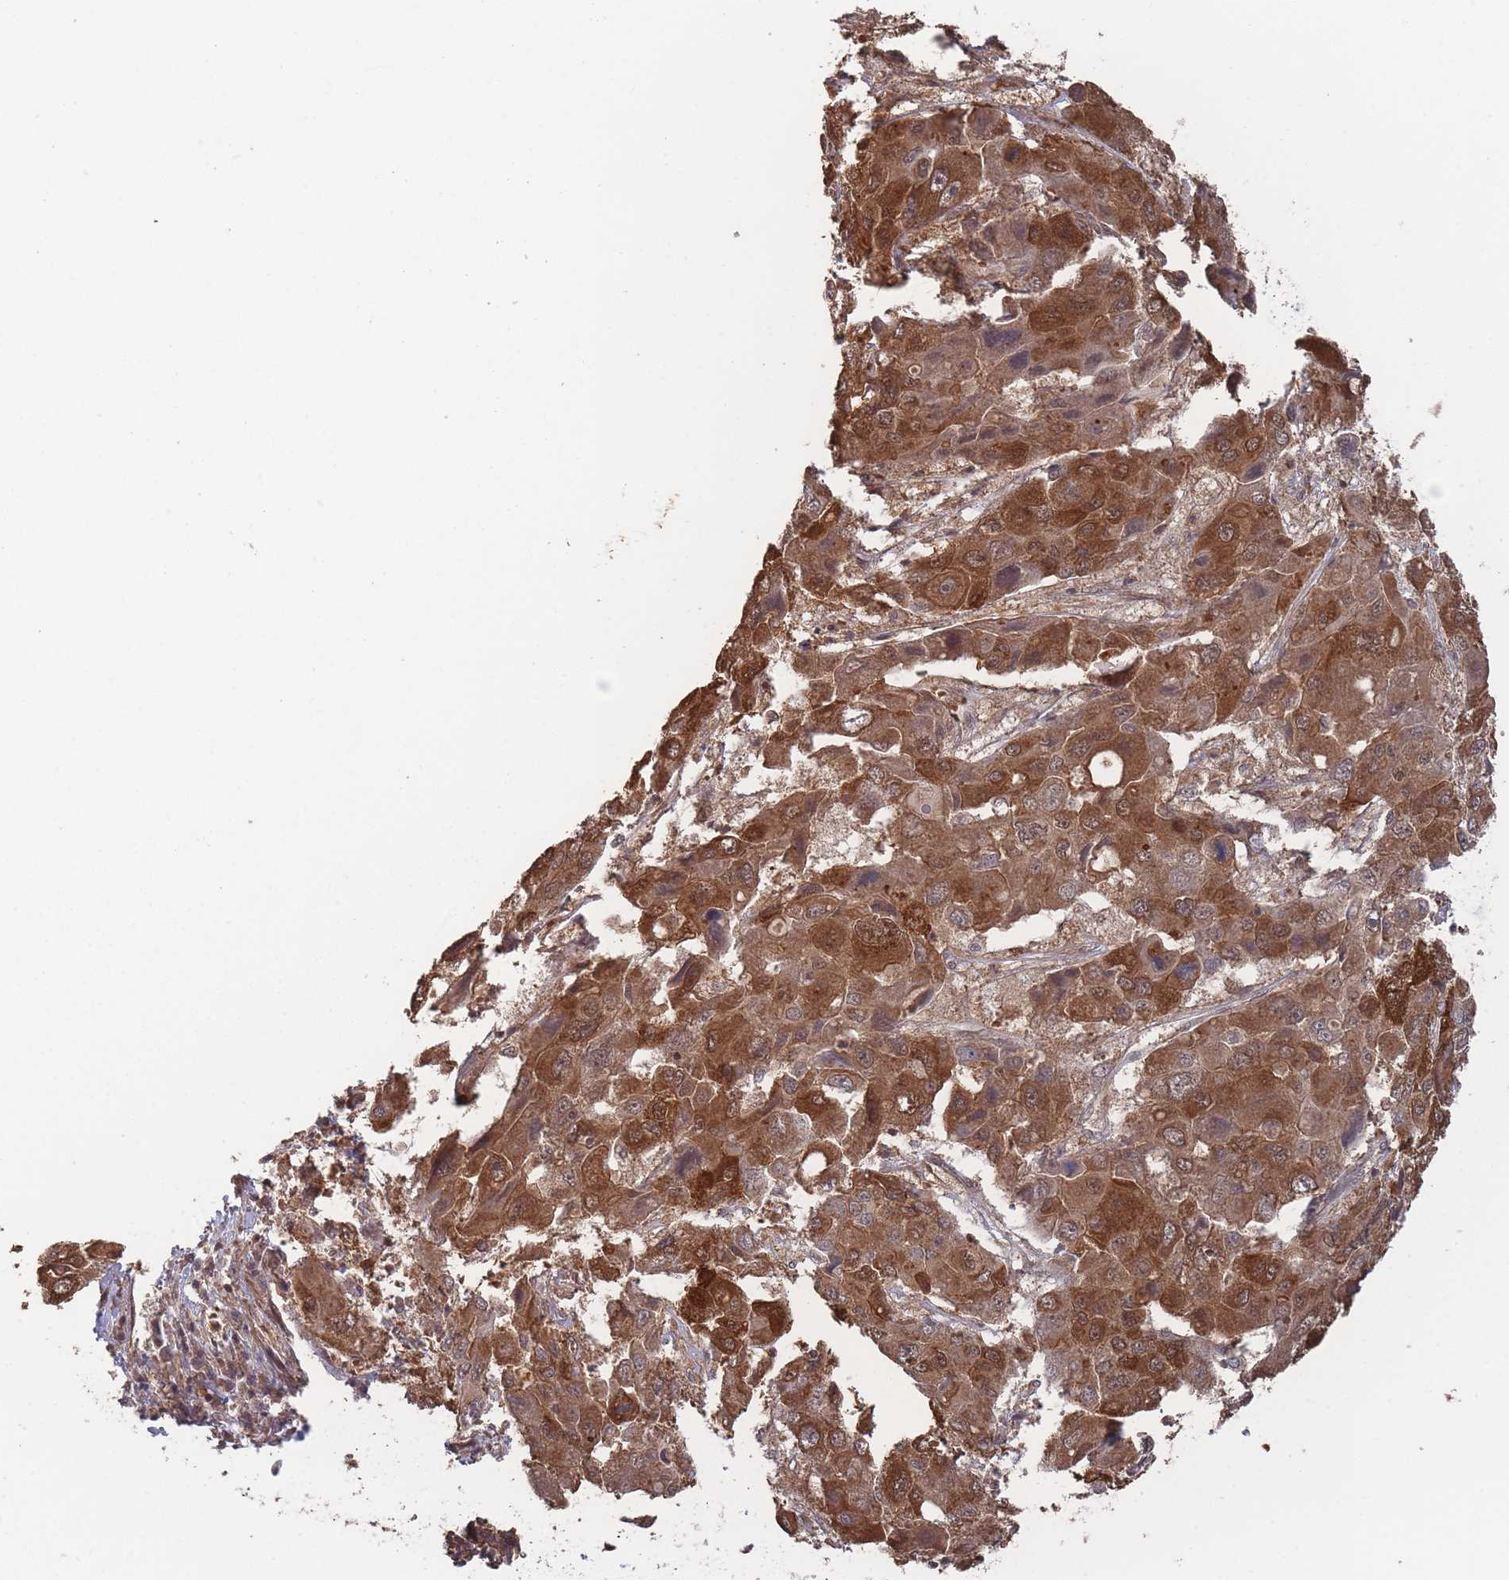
{"staining": {"intensity": "strong", "quantity": ">75%", "location": "cytoplasmic/membranous"}, "tissue": "liver cancer", "cell_type": "Tumor cells", "image_type": "cancer", "snomed": [{"axis": "morphology", "description": "Cholangiocarcinoma"}, {"axis": "topography", "description": "Liver"}], "caption": "High-magnification brightfield microscopy of cholangiocarcinoma (liver) stained with DAB (3,3'-diaminobenzidine) (brown) and counterstained with hematoxylin (blue). tumor cells exhibit strong cytoplasmic/membranous staining is identified in approximately>75% of cells.", "gene": "SF3B1", "patient": {"sex": "male", "age": 67}}